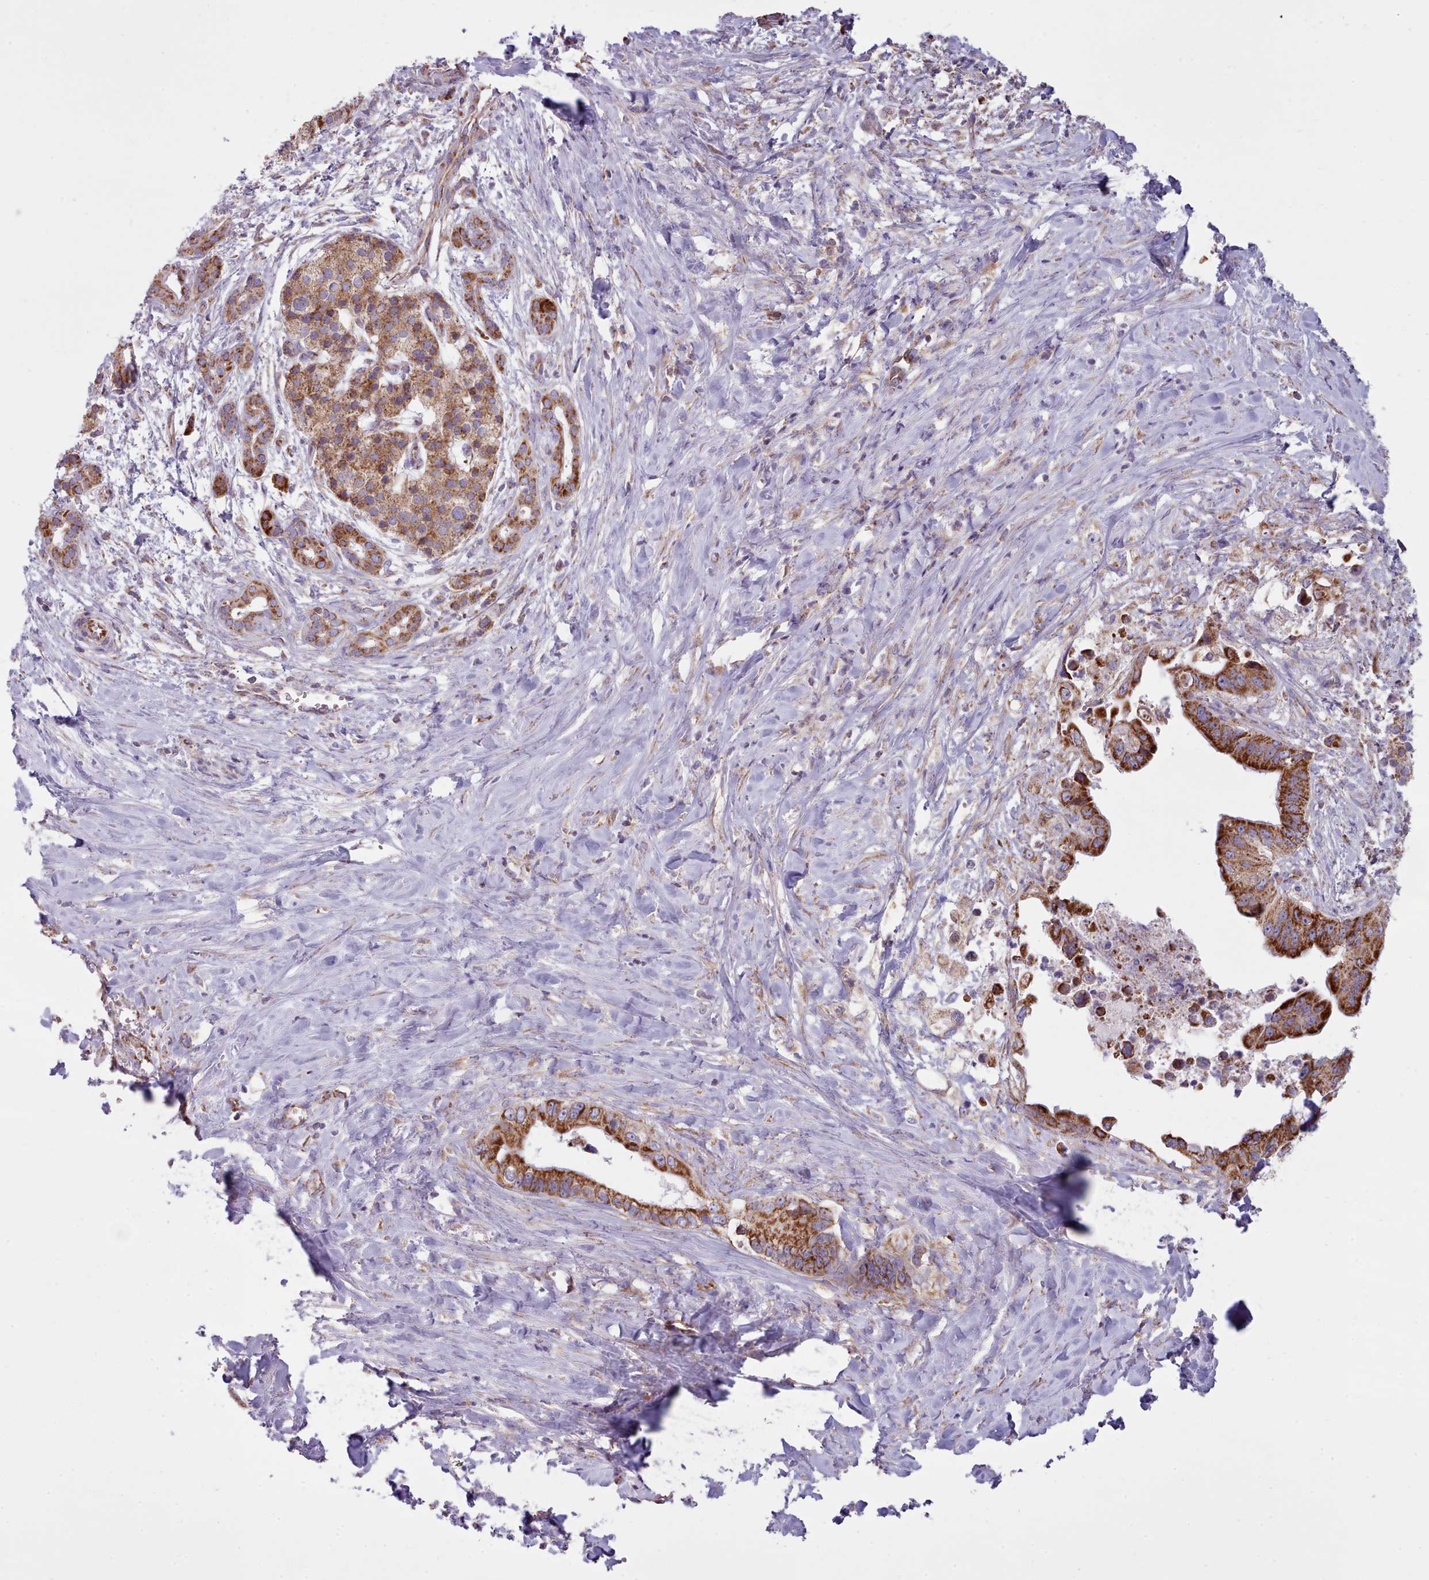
{"staining": {"intensity": "strong", "quantity": ">75%", "location": "cytoplasmic/membranous"}, "tissue": "pancreatic cancer", "cell_type": "Tumor cells", "image_type": "cancer", "snomed": [{"axis": "morphology", "description": "Adenocarcinoma, NOS"}, {"axis": "topography", "description": "Pancreas"}], "caption": "Immunohistochemistry (IHC) (DAB (3,3'-diaminobenzidine)) staining of pancreatic cancer (adenocarcinoma) reveals strong cytoplasmic/membranous protein staining in approximately >75% of tumor cells.", "gene": "SRP54", "patient": {"sex": "male", "age": 61}}